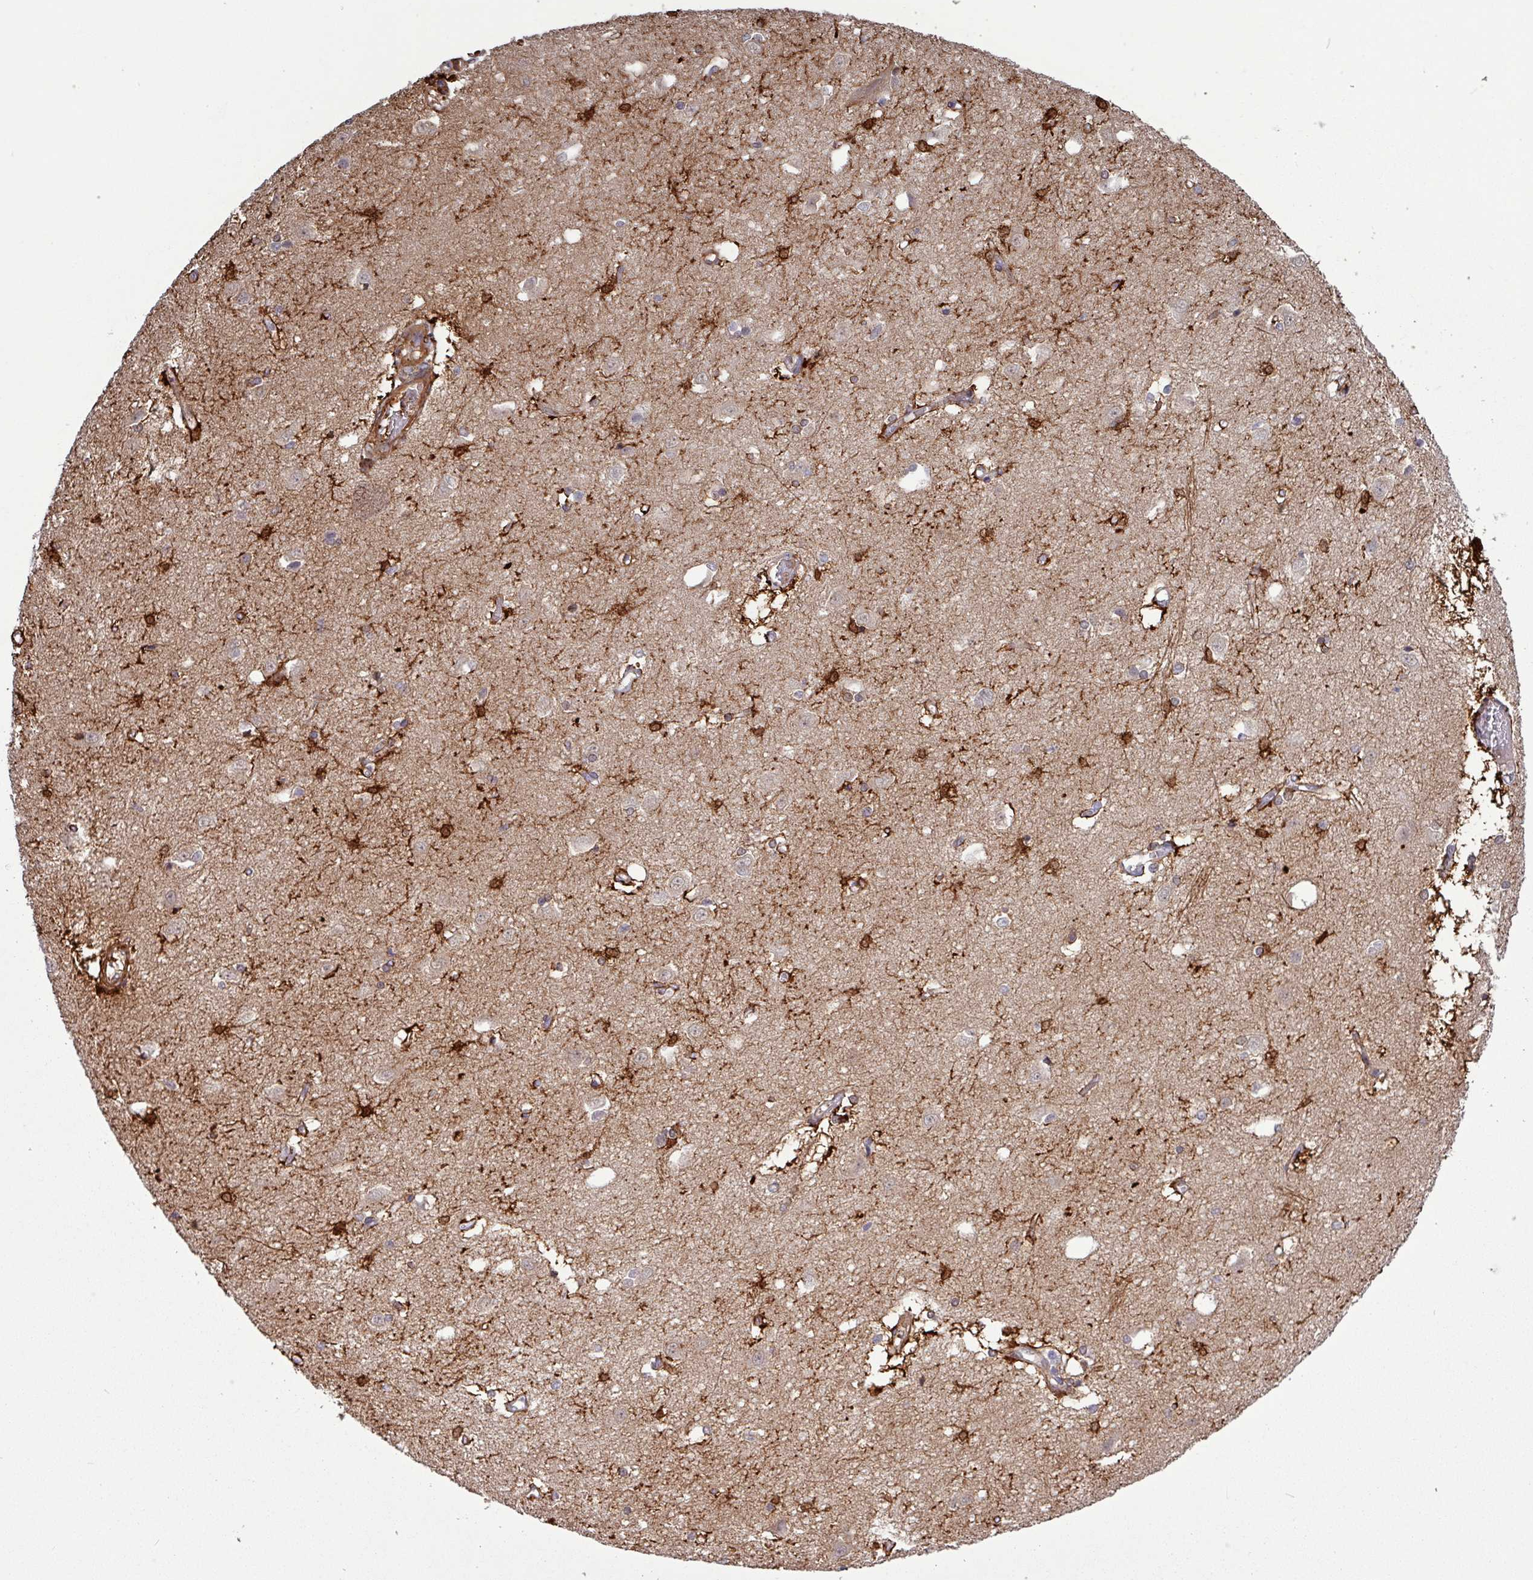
{"staining": {"intensity": "strong", "quantity": ">75%", "location": "cytoplasmic/membranous"}, "tissue": "caudate", "cell_type": "Glial cells", "image_type": "normal", "snomed": [{"axis": "morphology", "description": "Normal tissue, NOS"}, {"axis": "topography", "description": "Lateral ventricle wall"}], "caption": "Protein staining demonstrates strong cytoplasmic/membranous expression in approximately >75% of glial cells in normal caudate. (brown staining indicates protein expression, while blue staining denotes nuclei).", "gene": "PCED1A", "patient": {"sex": "male", "age": 37}}